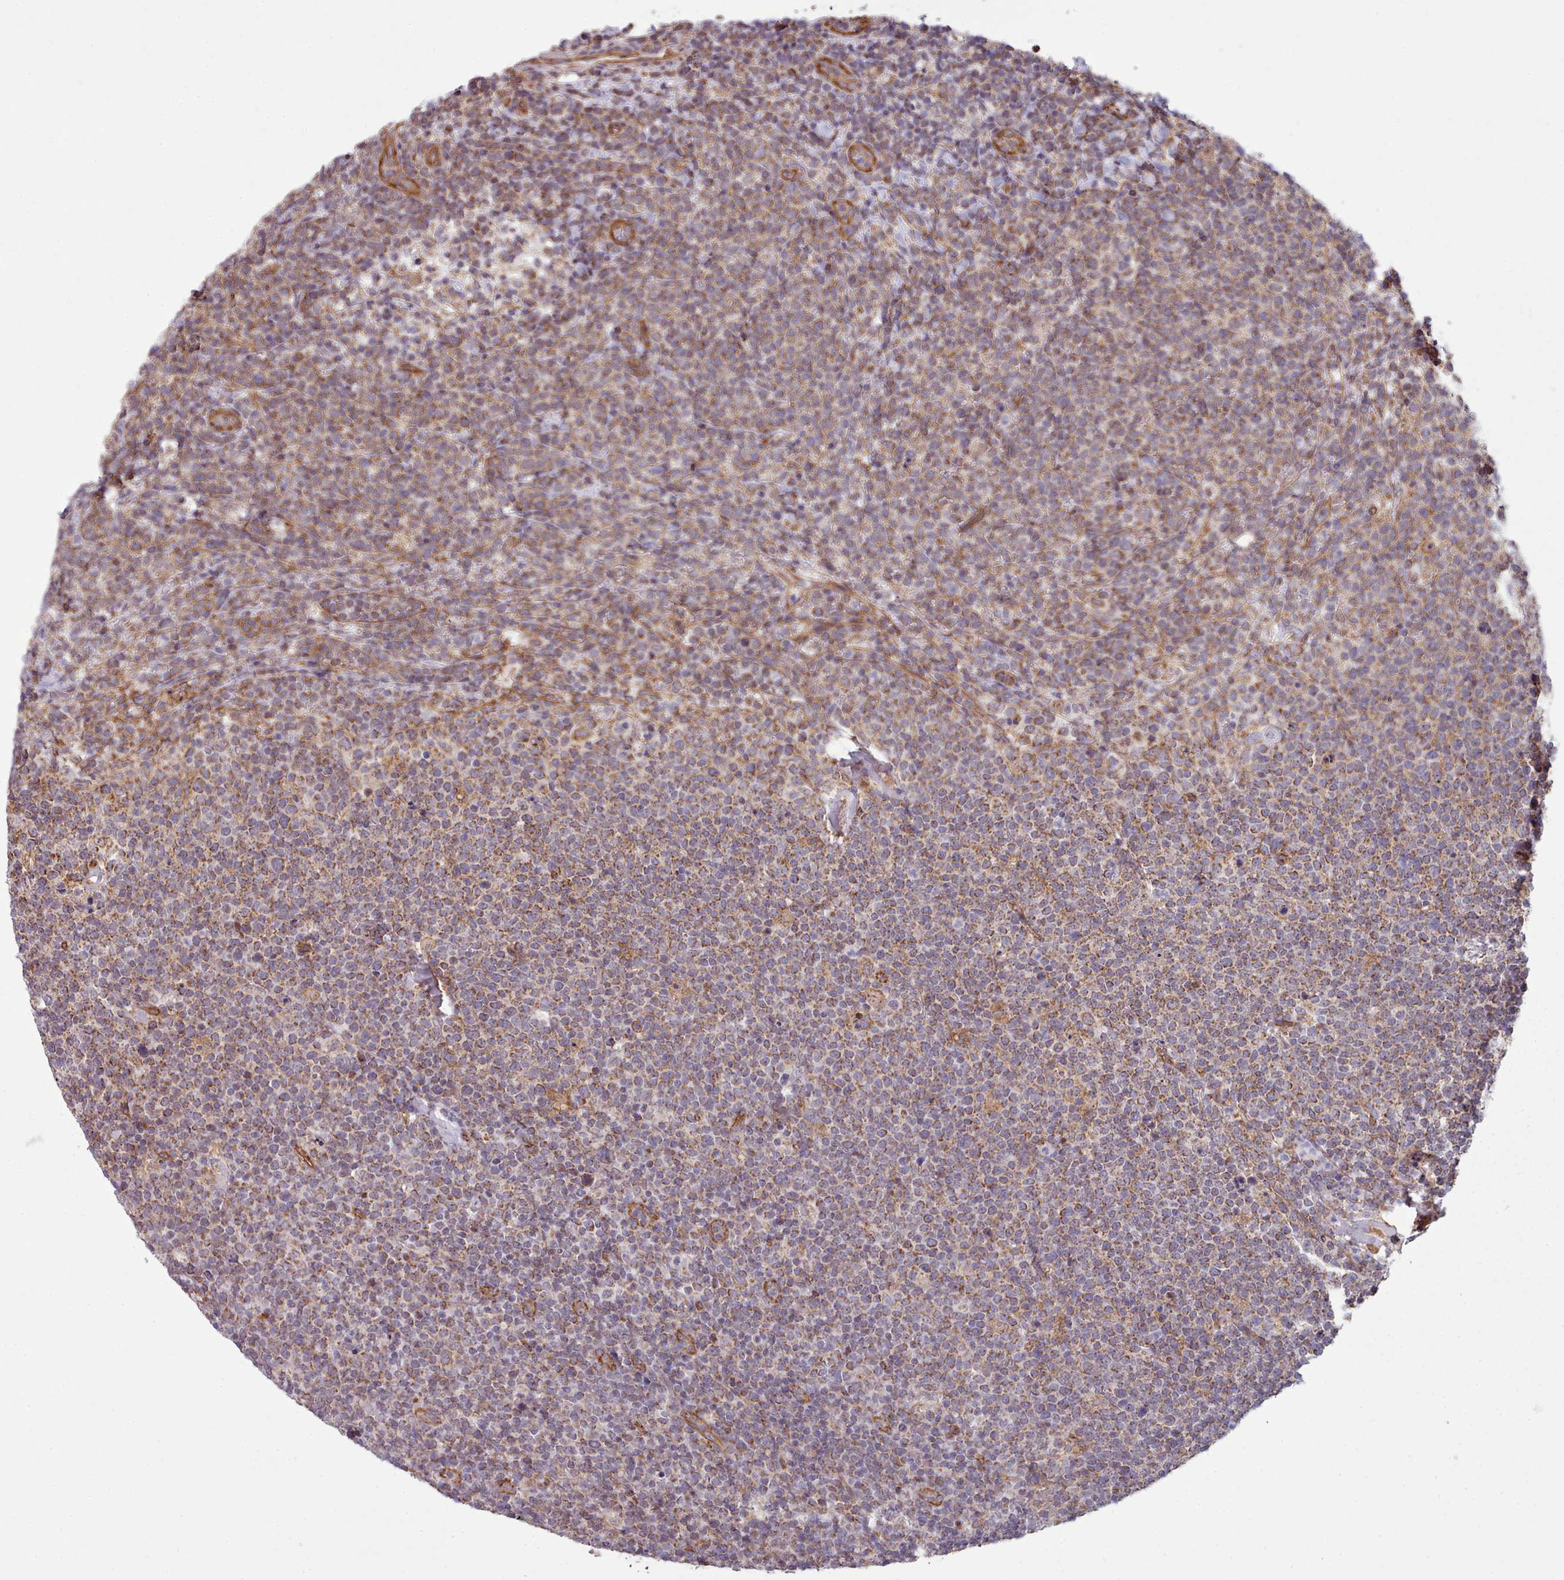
{"staining": {"intensity": "moderate", "quantity": ">75%", "location": "cytoplasmic/membranous"}, "tissue": "lymphoma", "cell_type": "Tumor cells", "image_type": "cancer", "snomed": [{"axis": "morphology", "description": "Malignant lymphoma, non-Hodgkin's type, High grade"}, {"axis": "topography", "description": "Lymph node"}], "caption": "Immunohistochemical staining of human malignant lymphoma, non-Hodgkin's type (high-grade) reveals medium levels of moderate cytoplasmic/membranous staining in approximately >75% of tumor cells. Ihc stains the protein of interest in brown and the nuclei are stained blue.", "gene": "MRPL46", "patient": {"sex": "male", "age": 61}}